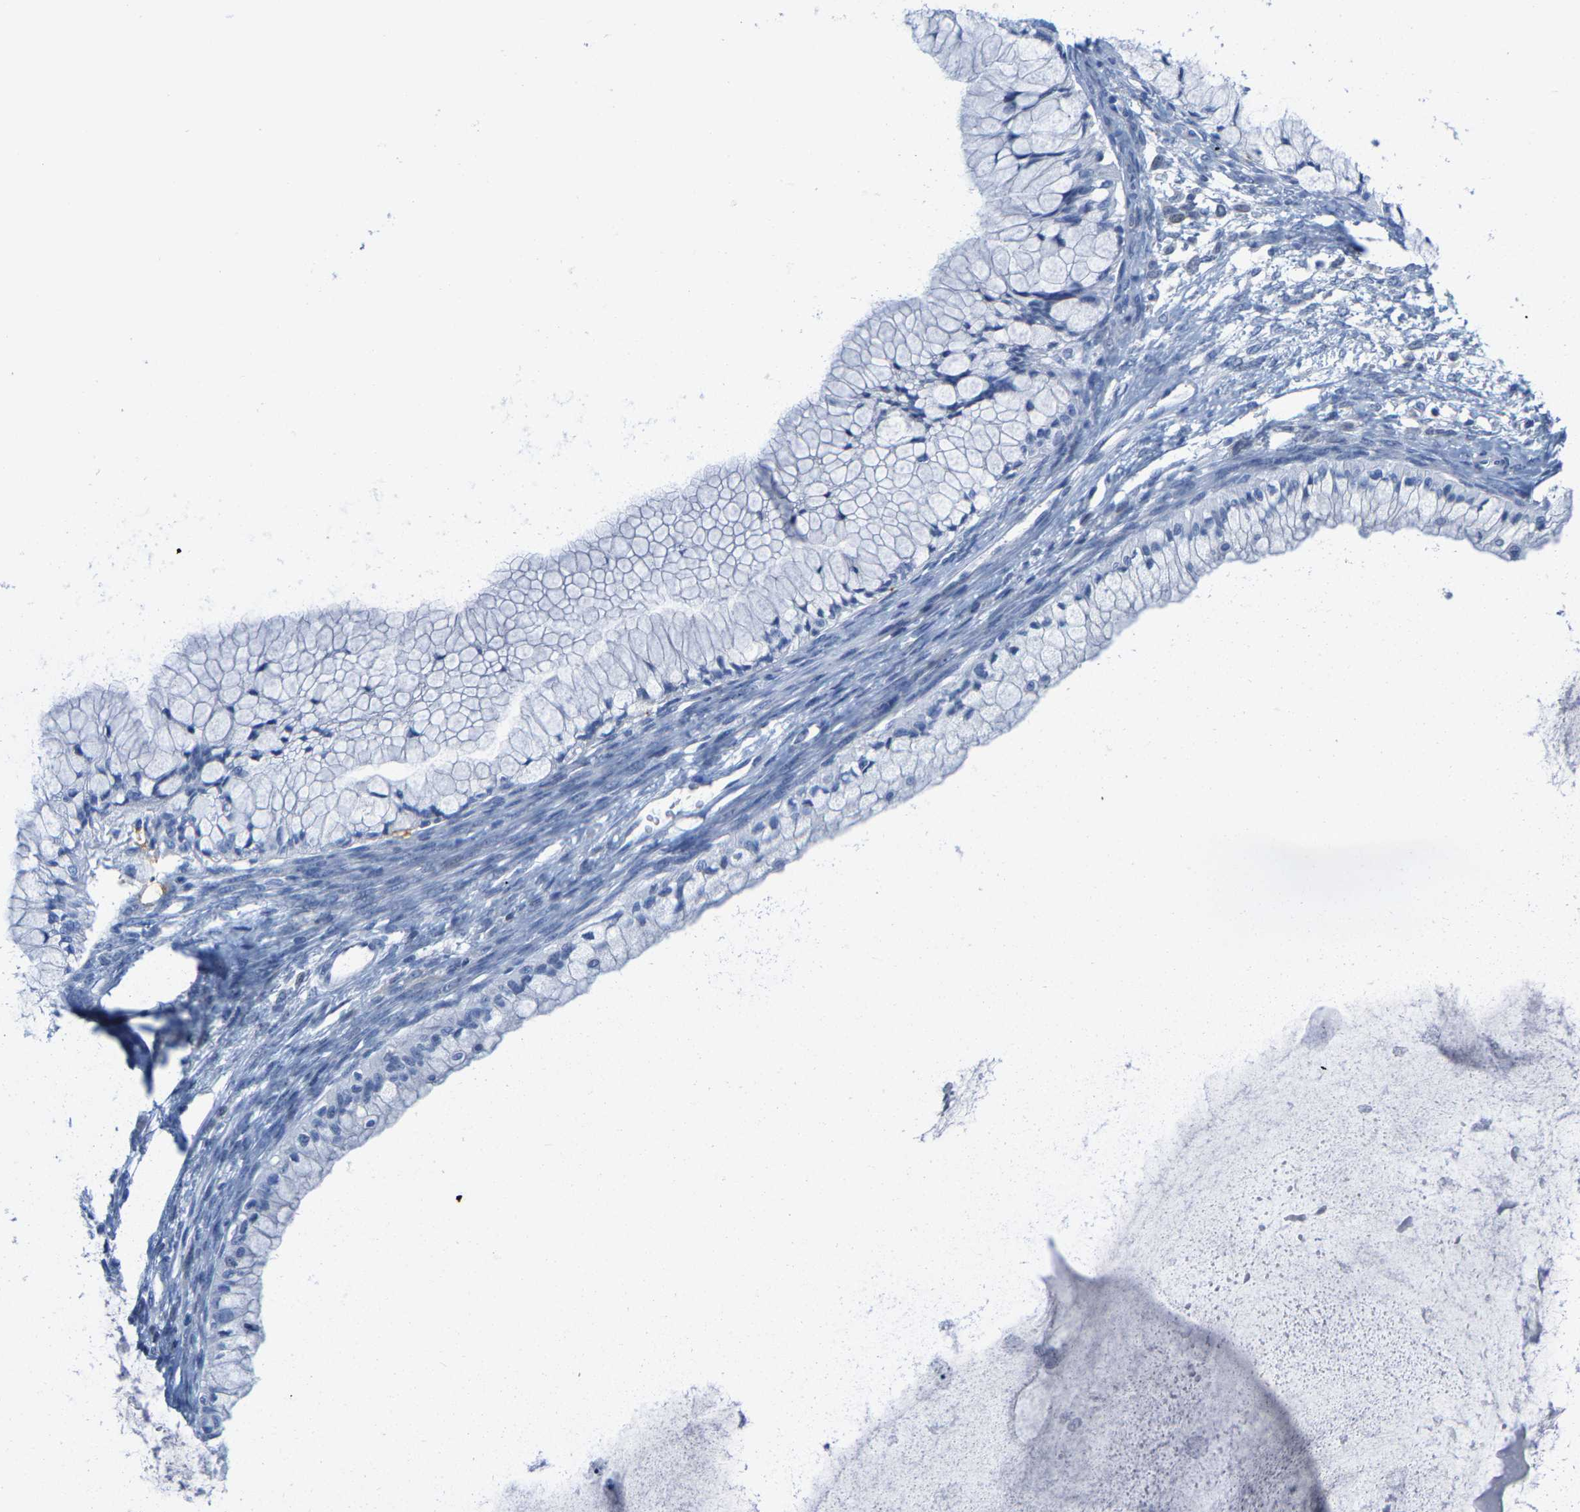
{"staining": {"intensity": "negative", "quantity": "none", "location": "none"}, "tissue": "ovarian cancer", "cell_type": "Tumor cells", "image_type": "cancer", "snomed": [{"axis": "morphology", "description": "Cystadenocarcinoma, mucinous, NOS"}, {"axis": "topography", "description": "Ovary"}], "caption": "This micrograph is of mucinous cystadenocarcinoma (ovarian) stained with immunohistochemistry (IHC) to label a protein in brown with the nuclei are counter-stained blue. There is no positivity in tumor cells.", "gene": "KLHL1", "patient": {"sex": "female", "age": 57}}